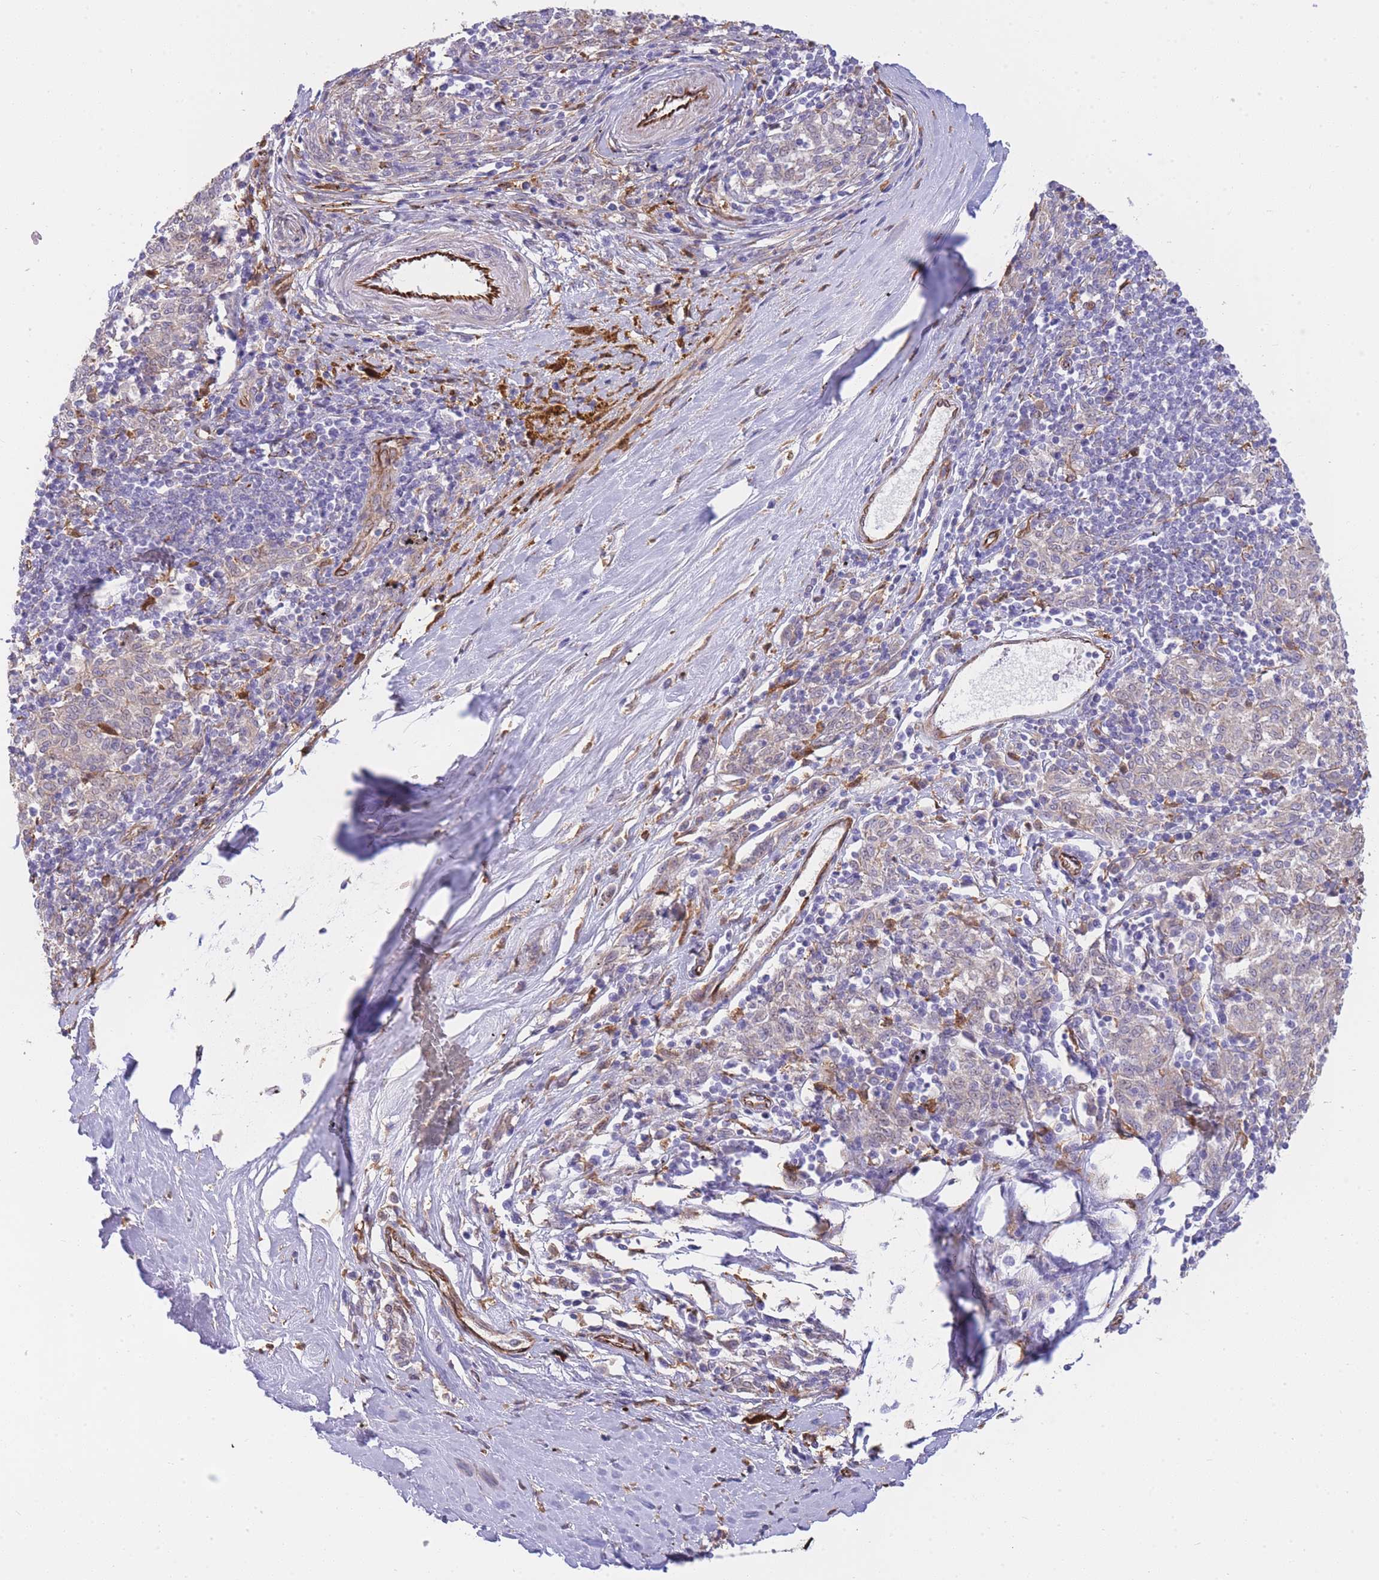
{"staining": {"intensity": "weak", "quantity": "25%-75%", "location": "cytoplasmic/membranous"}, "tissue": "melanoma", "cell_type": "Tumor cells", "image_type": "cancer", "snomed": [{"axis": "morphology", "description": "Malignant melanoma, NOS"}, {"axis": "topography", "description": "Skin"}], "caption": "Immunohistochemical staining of malignant melanoma exhibits low levels of weak cytoplasmic/membranous protein expression in approximately 25%-75% of tumor cells. (DAB IHC, brown staining for protein, blue staining for nuclei).", "gene": "ECPAS", "patient": {"sex": "female", "age": 72}}